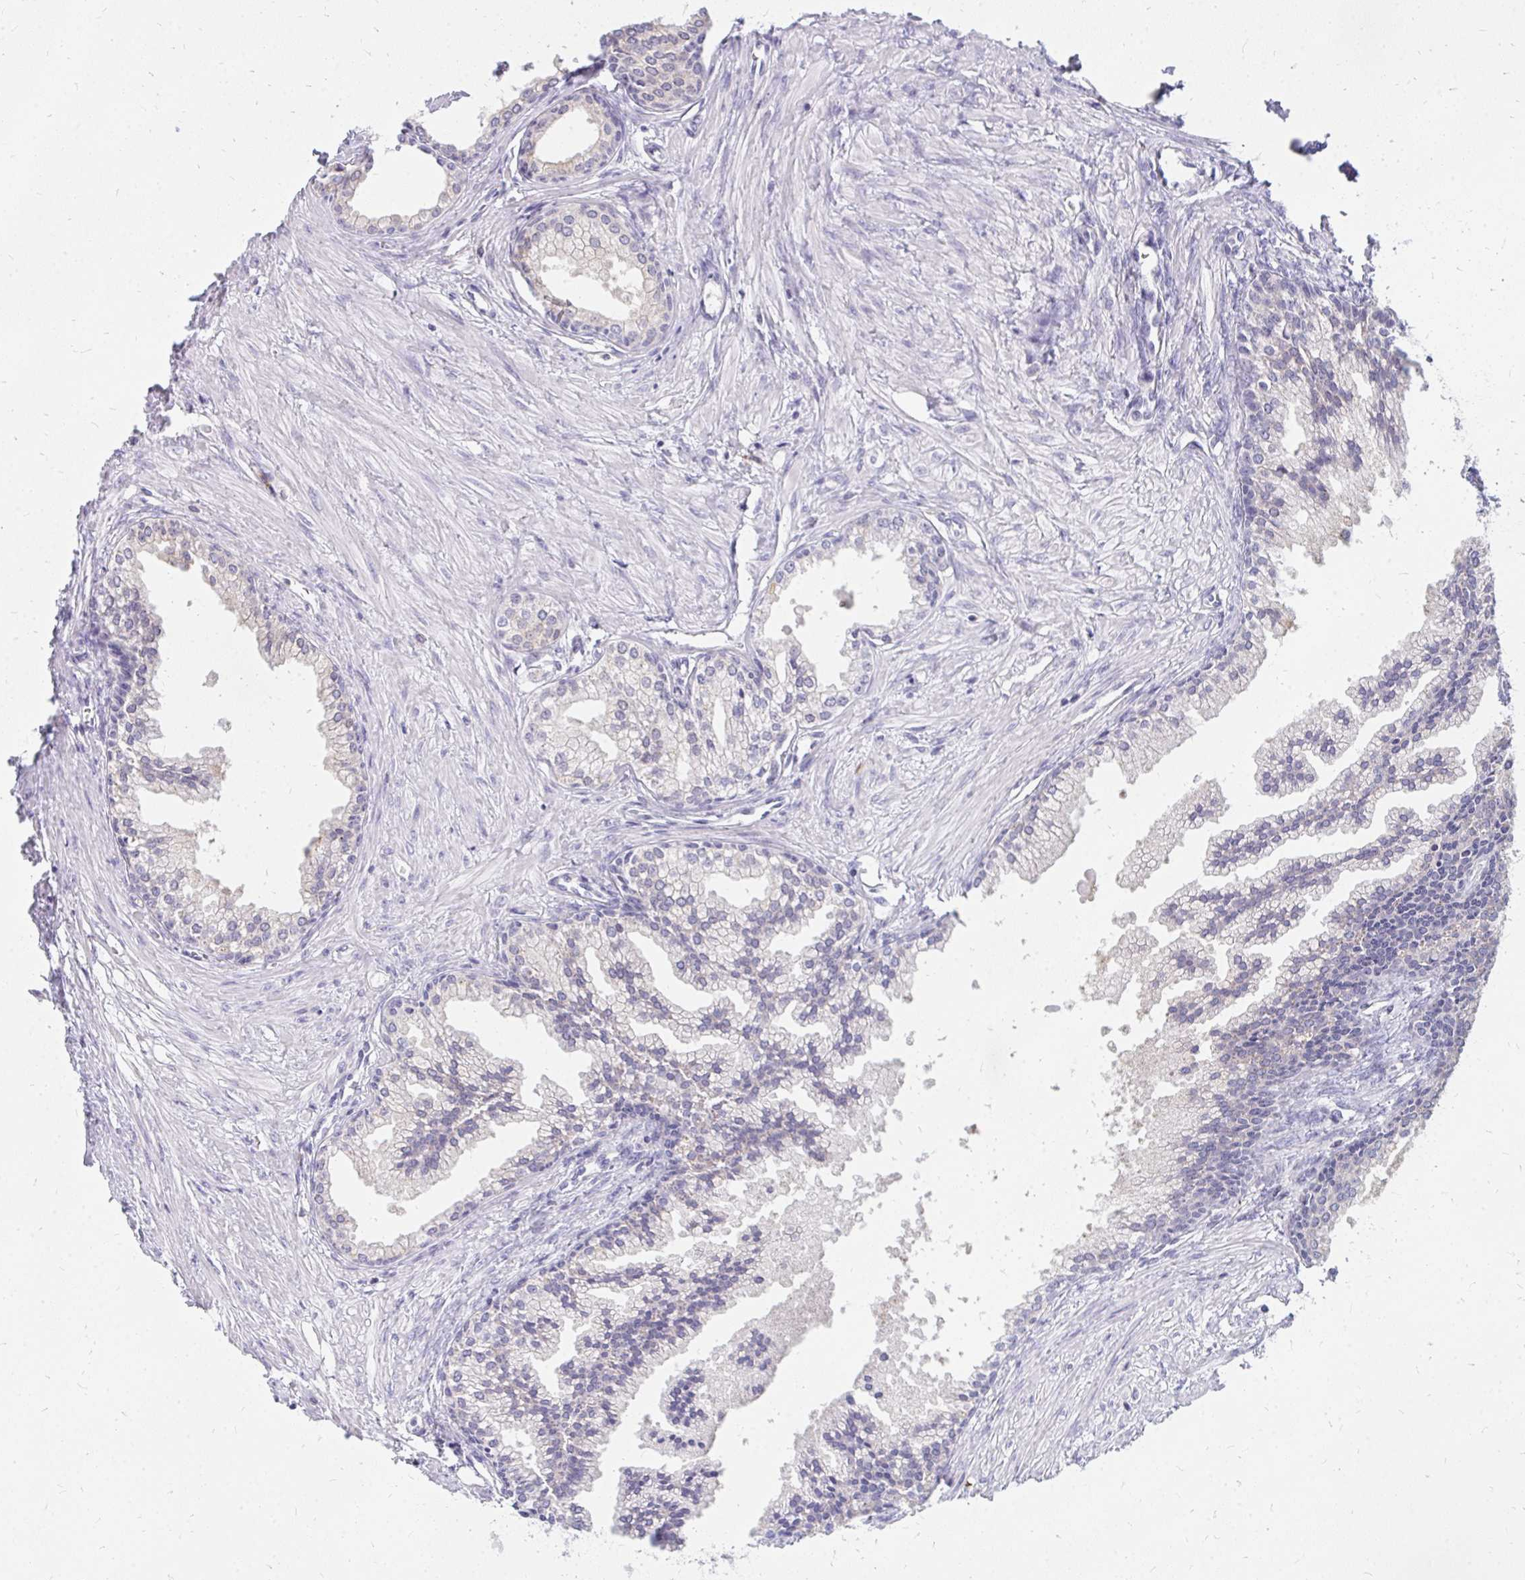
{"staining": {"intensity": "negative", "quantity": "none", "location": "none"}, "tissue": "prostate cancer", "cell_type": "Tumor cells", "image_type": "cancer", "snomed": [{"axis": "morphology", "description": "Adenocarcinoma, High grade"}, {"axis": "topography", "description": "Prostate"}], "caption": "Prostate cancer (adenocarcinoma (high-grade)) was stained to show a protein in brown. There is no significant expression in tumor cells.", "gene": "FAM9A", "patient": {"sex": "male", "age": 68}}